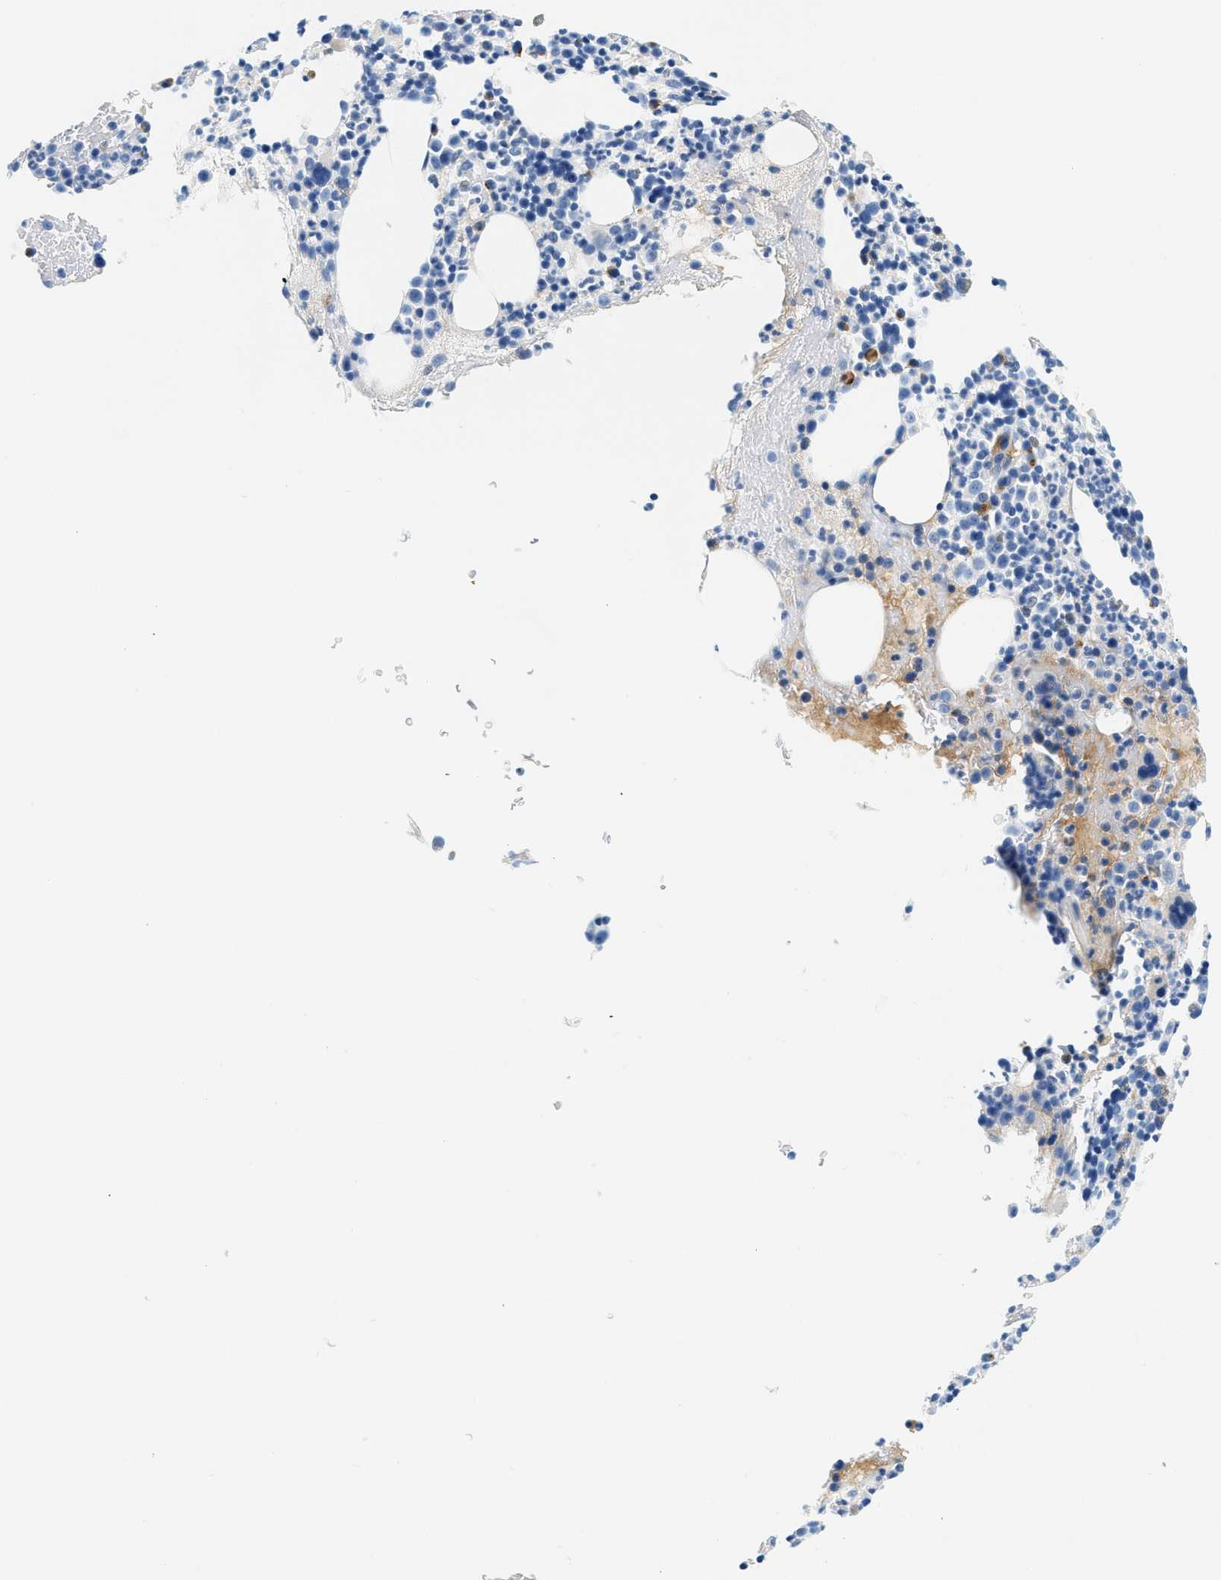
{"staining": {"intensity": "moderate", "quantity": "<25%", "location": "cytoplasmic/membranous"}, "tissue": "bone marrow", "cell_type": "Hematopoietic cells", "image_type": "normal", "snomed": [{"axis": "morphology", "description": "Normal tissue, NOS"}, {"axis": "morphology", "description": "Inflammation, NOS"}, {"axis": "topography", "description": "Bone marrow"}], "caption": "This histopathology image reveals unremarkable bone marrow stained with immunohistochemistry to label a protein in brown. The cytoplasmic/membranous of hematopoietic cells show moderate positivity for the protein. Nuclei are counter-stained blue.", "gene": "STXBP2", "patient": {"sex": "male", "age": 73}}